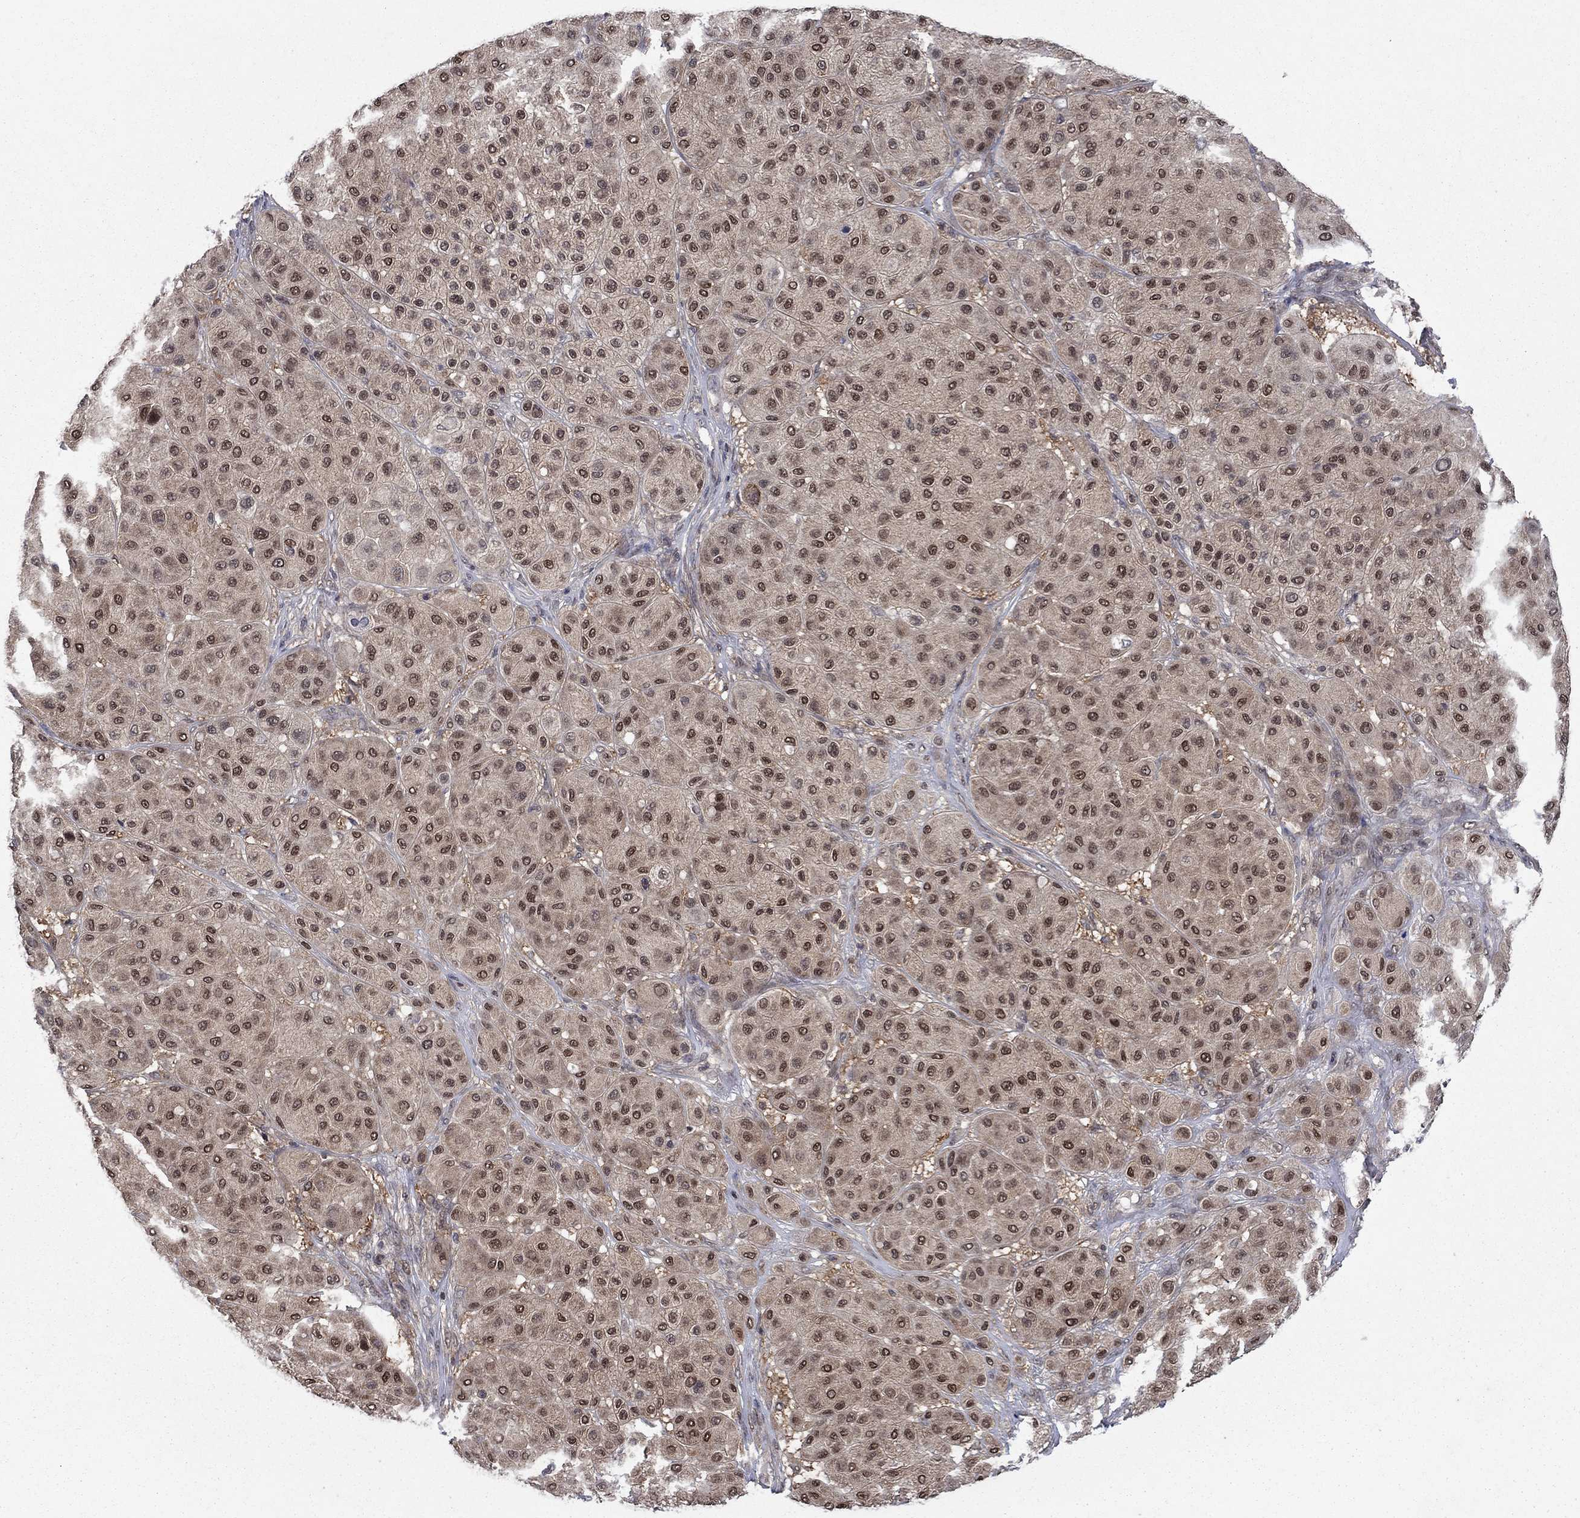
{"staining": {"intensity": "strong", "quantity": "25%-75%", "location": "nuclear"}, "tissue": "melanoma", "cell_type": "Tumor cells", "image_type": "cancer", "snomed": [{"axis": "morphology", "description": "Malignant melanoma, Metastatic site"}, {"axis": "topography", "description": "Smooth muscle"}], "caption": "Malignant melanoma (metastatic site) tissue exhibits strong nuclear positivity in about 25%-75% of tumor cells", "gene": "IAH1", "patient": {"sex": "male", "age": 41}}